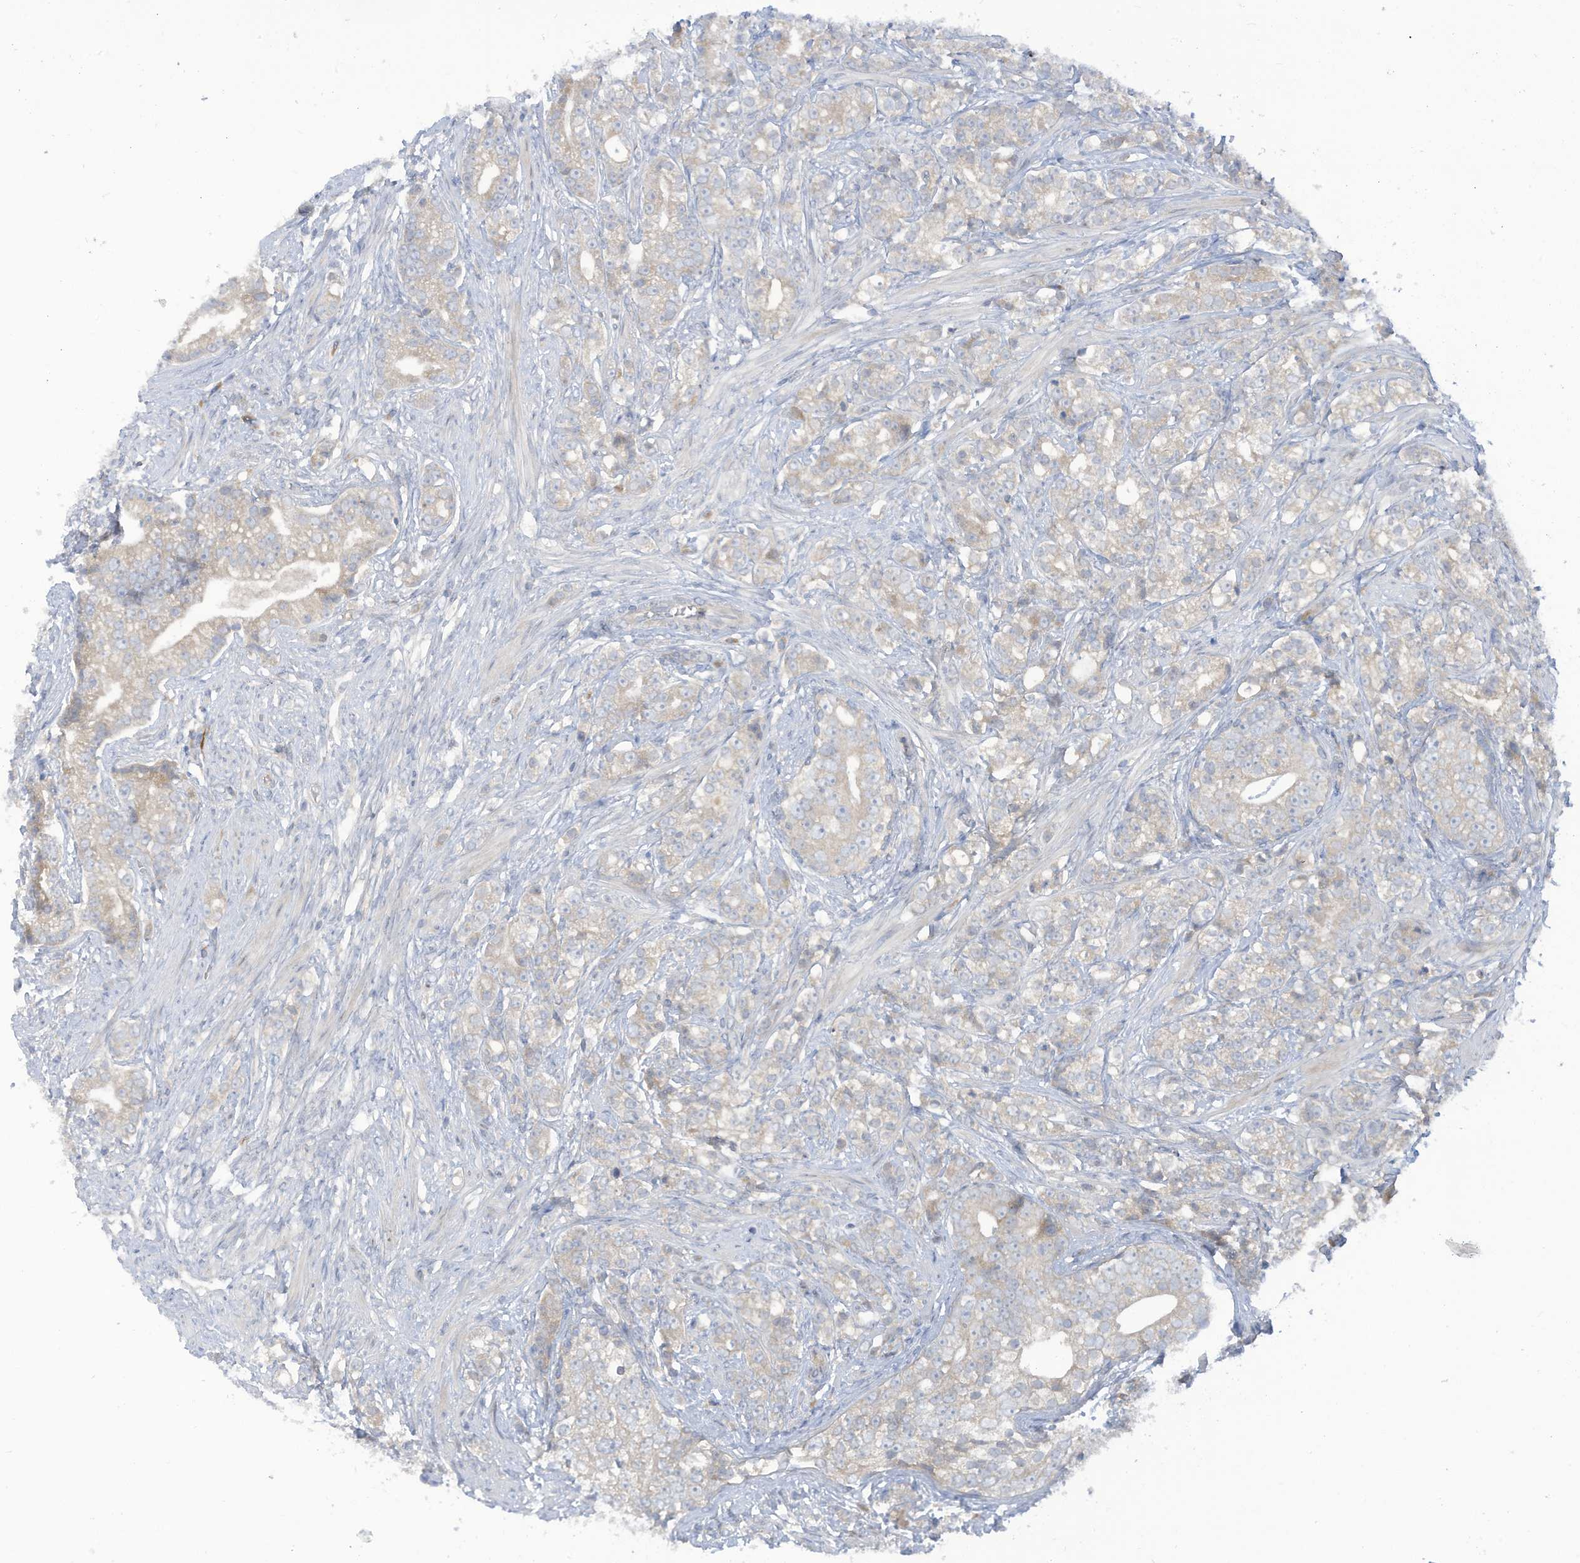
{"staining": {"intensity": "negative", "quantity": "none", "location": "none"}, "tissue": "prostate cancer", "cell_type": "Tumor cells", "image_type": "cancer", "snomed": [{"axis": "morphology", "description": "Adenocarcinoma, High grade"}, {"axis": "topography", "description": "Prostate"}], "caption": "The immunohistochemistry (IHC) histopathology image has no significant expression in tumor cells of adenocarcinoma (high-grade) (prostate) tissue.", "gene": "LRRN2", "patient": {"sex": "male", "age": 69}}